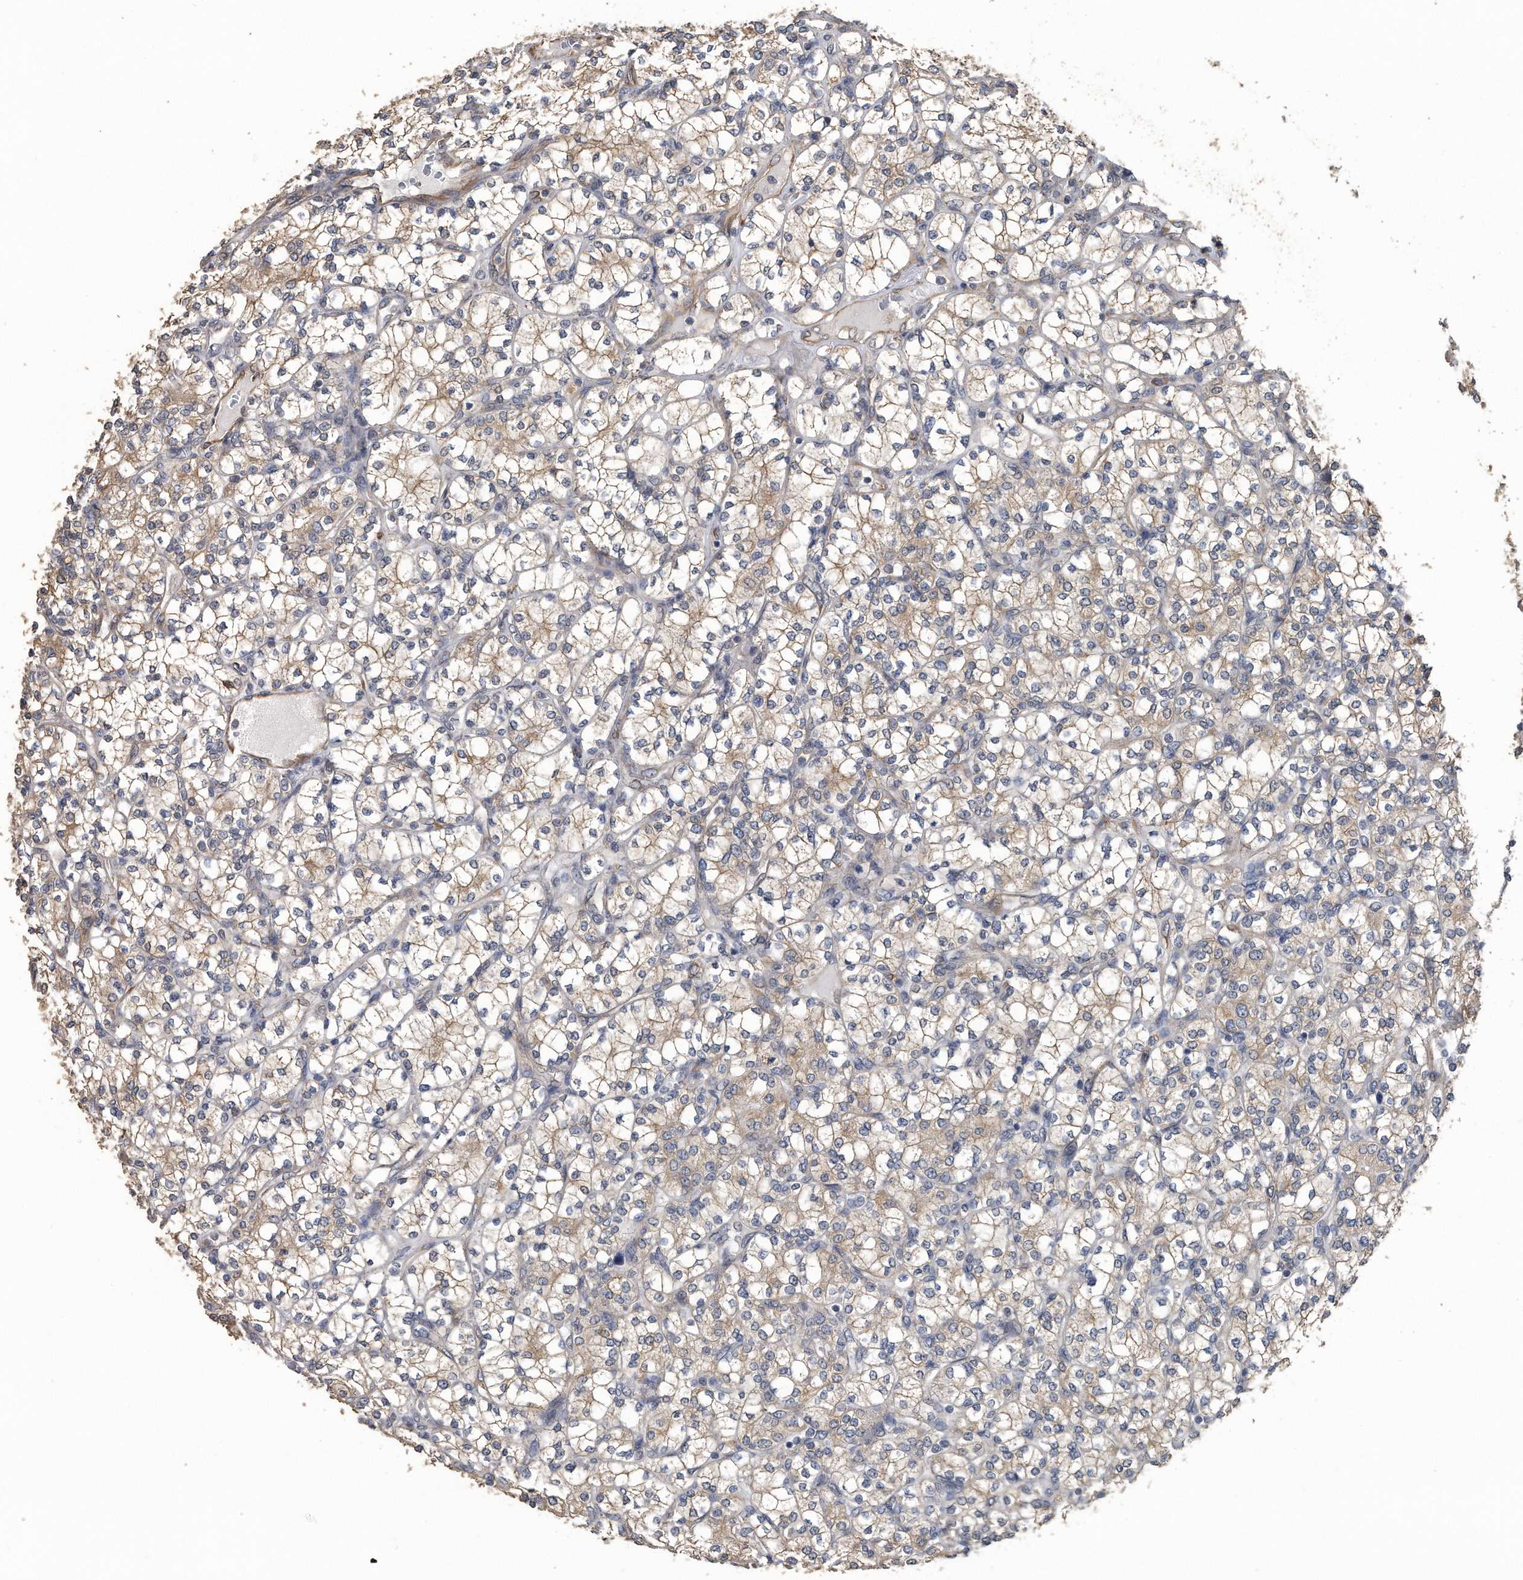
{"staining": {"intensity": "weak", "quantity": ">75%", "location": "cytoplasmic/membranous"}, "tissue": "renal cancer", "cell_type": "Tumor cells", "image_type": "cancer", "snomed": [{"axis": "morphology", "description": "Adenocarcinoma, NOS"}, {"axis": "topography", "description": "Kidney"}], "caption": "Brown immunohistochemical staining in human adenocarcinoma (renal) shows weak cytoplasmic/membranous staining in approximately >75% of tumor cells.", "gene": "PCLO", "patient": {"sex": "male", "age": 77}}